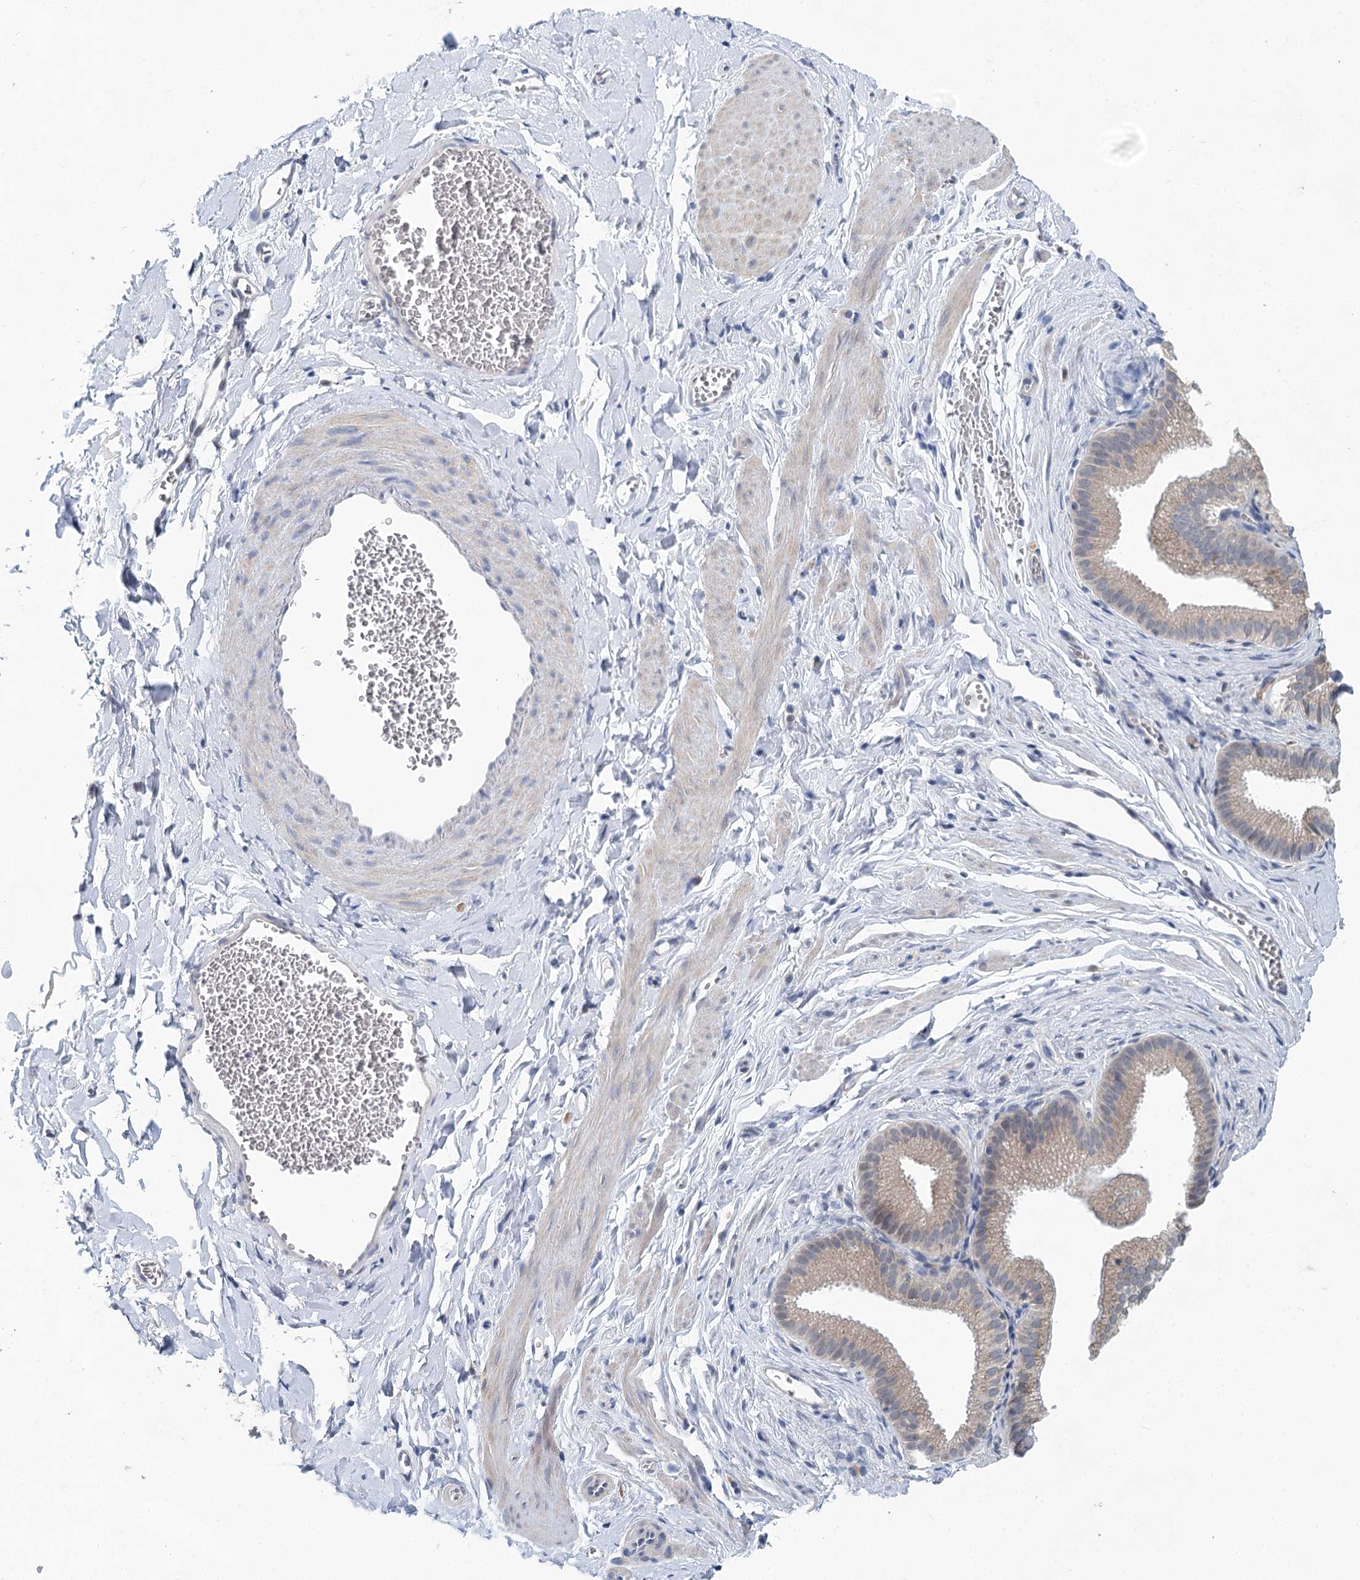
{"staining": {"intensity": "negative", "quantity": "none", "location": "none"}, "tissue": "adipose tissue", "cell_type": "Adipocytes", "image_type": "normal", "snomed": [{"axis": "morphology", "description": "Normal tissue, NOS"}, {"axis": "topography", "description": "Gallbladder"}, {"axis": "topography", "description": "Peripheral nerve tissue"}], "caption": "A high-resolution image shows immunohistochemistry (IHC) staining of benign adipose tissue, which reveals no significant expression in adipocytes.", "gene": "BLTP1", "patient": {"sex": "male", "age": 38}}